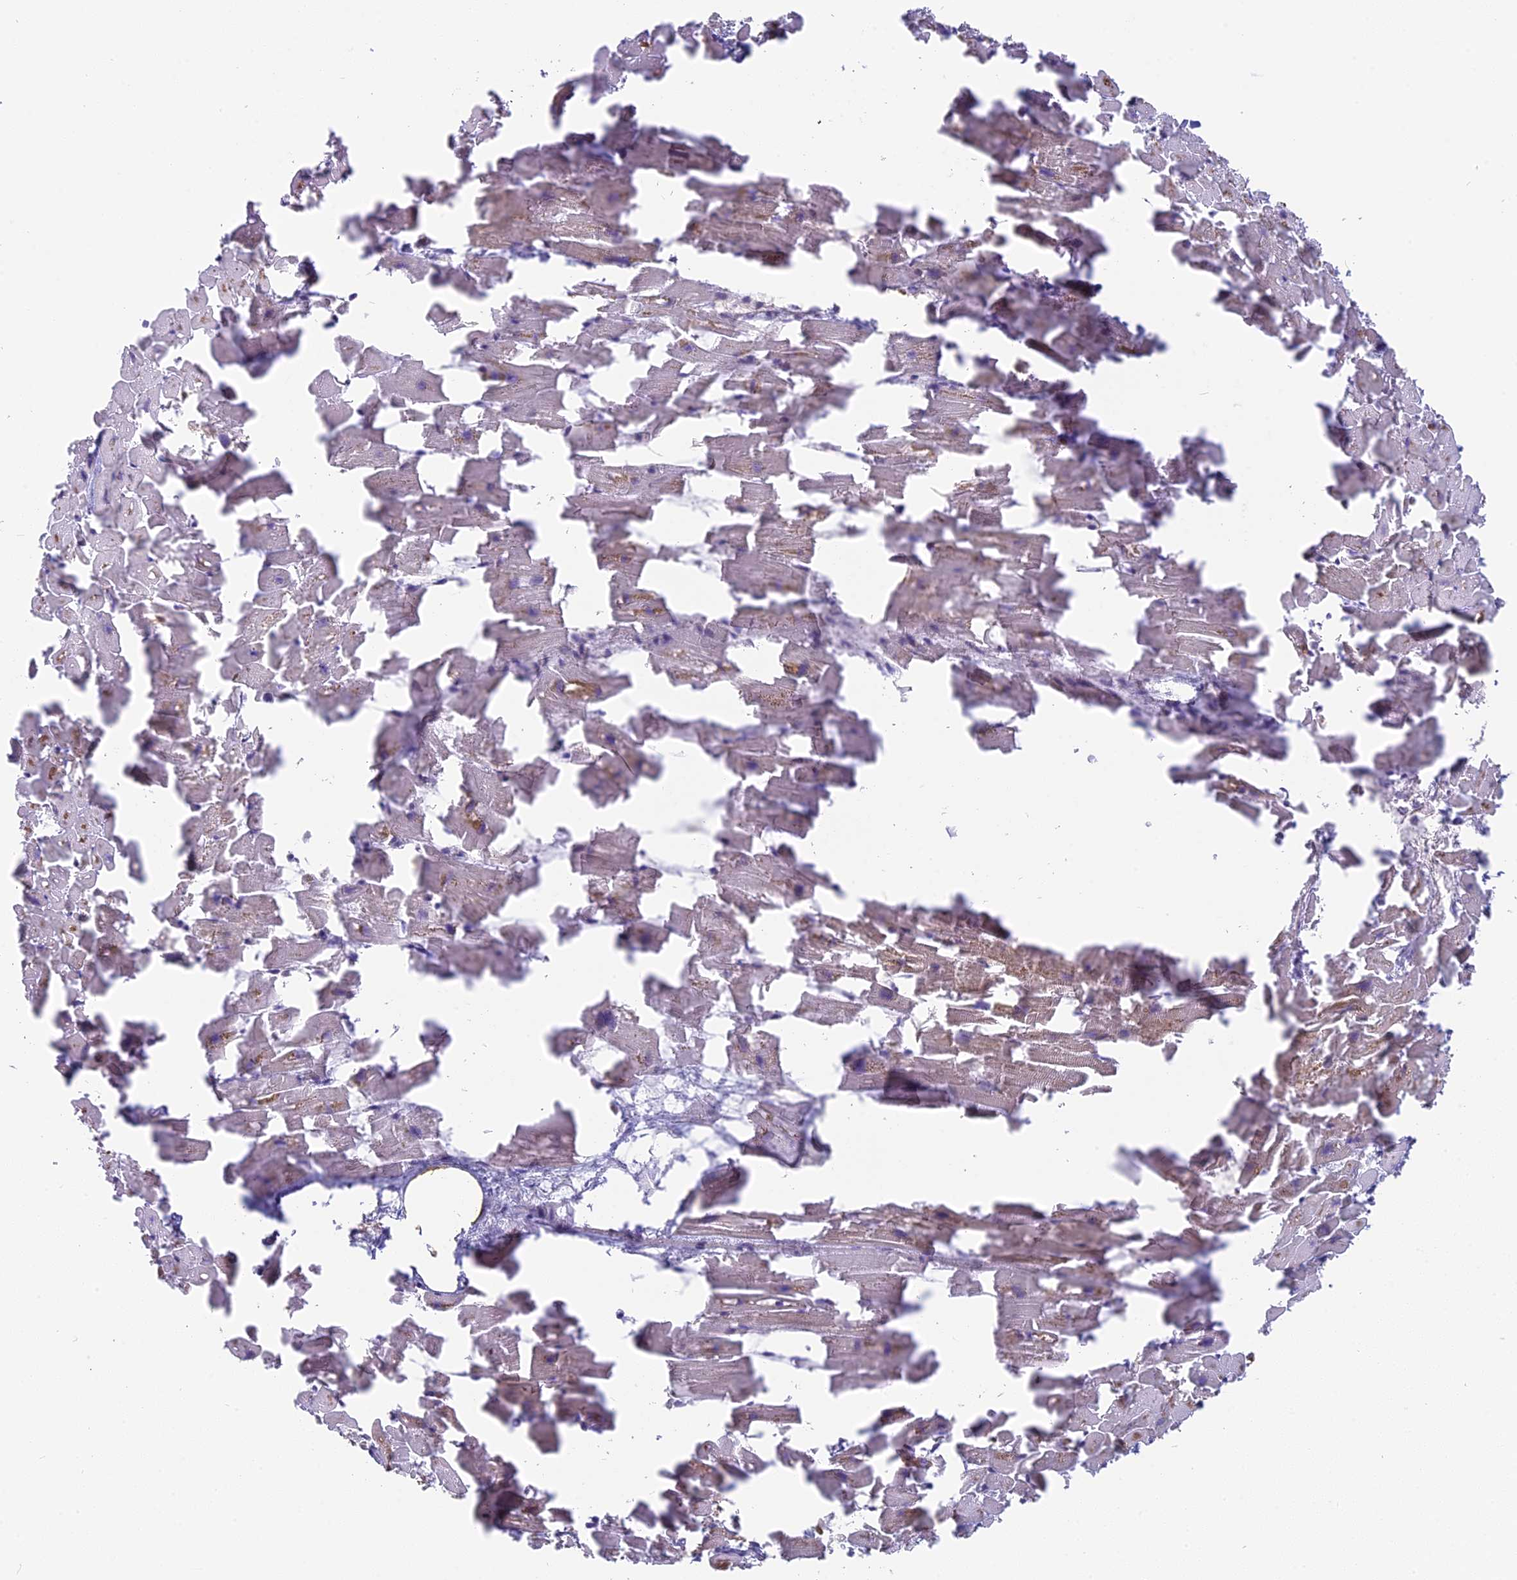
{"staining": {"intensity": "moderate", "quantity": "25%-75%", "location": "cytoplasmic/membranous"}, "tissue": "heart muscle", "cell_type": "Cardiomyocytes", "image_type": "normal", "snomed": [{"axis": "morphology", "description": "Normal tissue, NOS"}, {"axis": "topography", "description": "Heart"}], "caption": "High-power microscopy captured an IHC image of normal heart muscle, revealing moderate cytoplasmic/membranous expression in approximately 25%-75% of cardiomyocytes. (Brightfield microscopy of DAB IHC at high magnification).", "gene": "ARHGAP40", "patient": {"sex": "female", "age": 64}}